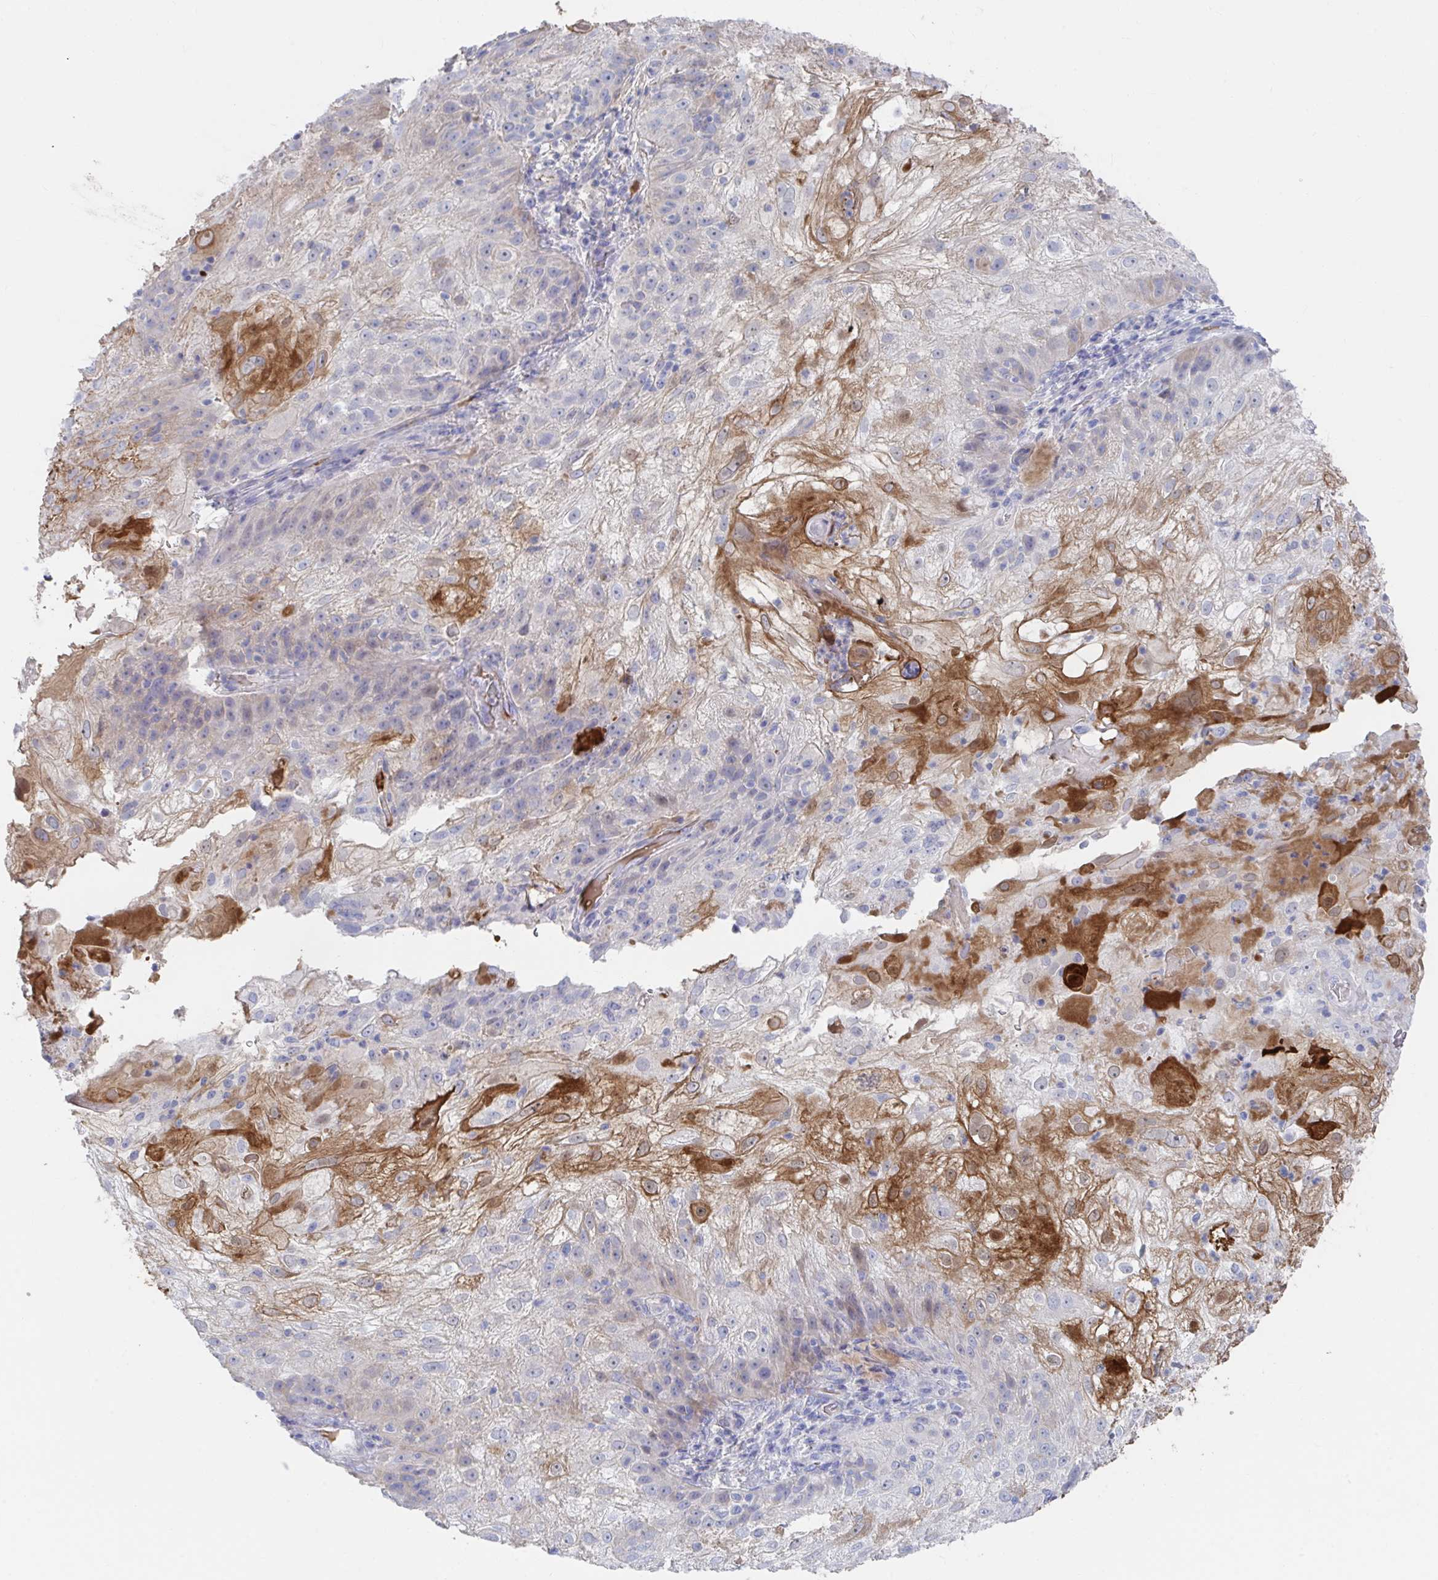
{"staining": {"intensity": "moderate", "quantity": "<25%", "location": "cytoplasmic/membranous"}, "tissue": "skin cancer", "cell_type": "Tumor cells", "image_type": "cancer", "snomed": [{"axis": "morphology", "description": "Normal tissue, NOS"}, {"axis": "morphology", "description": "Squamous cell carcinoma, NOS"}, {"axis": "topography", "description": "Skin"}], "caption": "Human skin cancer (squamous cell carcinoma) stained for a protein (brown) displays moderate cytoplasmic/membranous positive positivity in about <25% of tumor cells.", "gene": "TNFAIP6", "patient": {"sex": "female", "age": 83}}